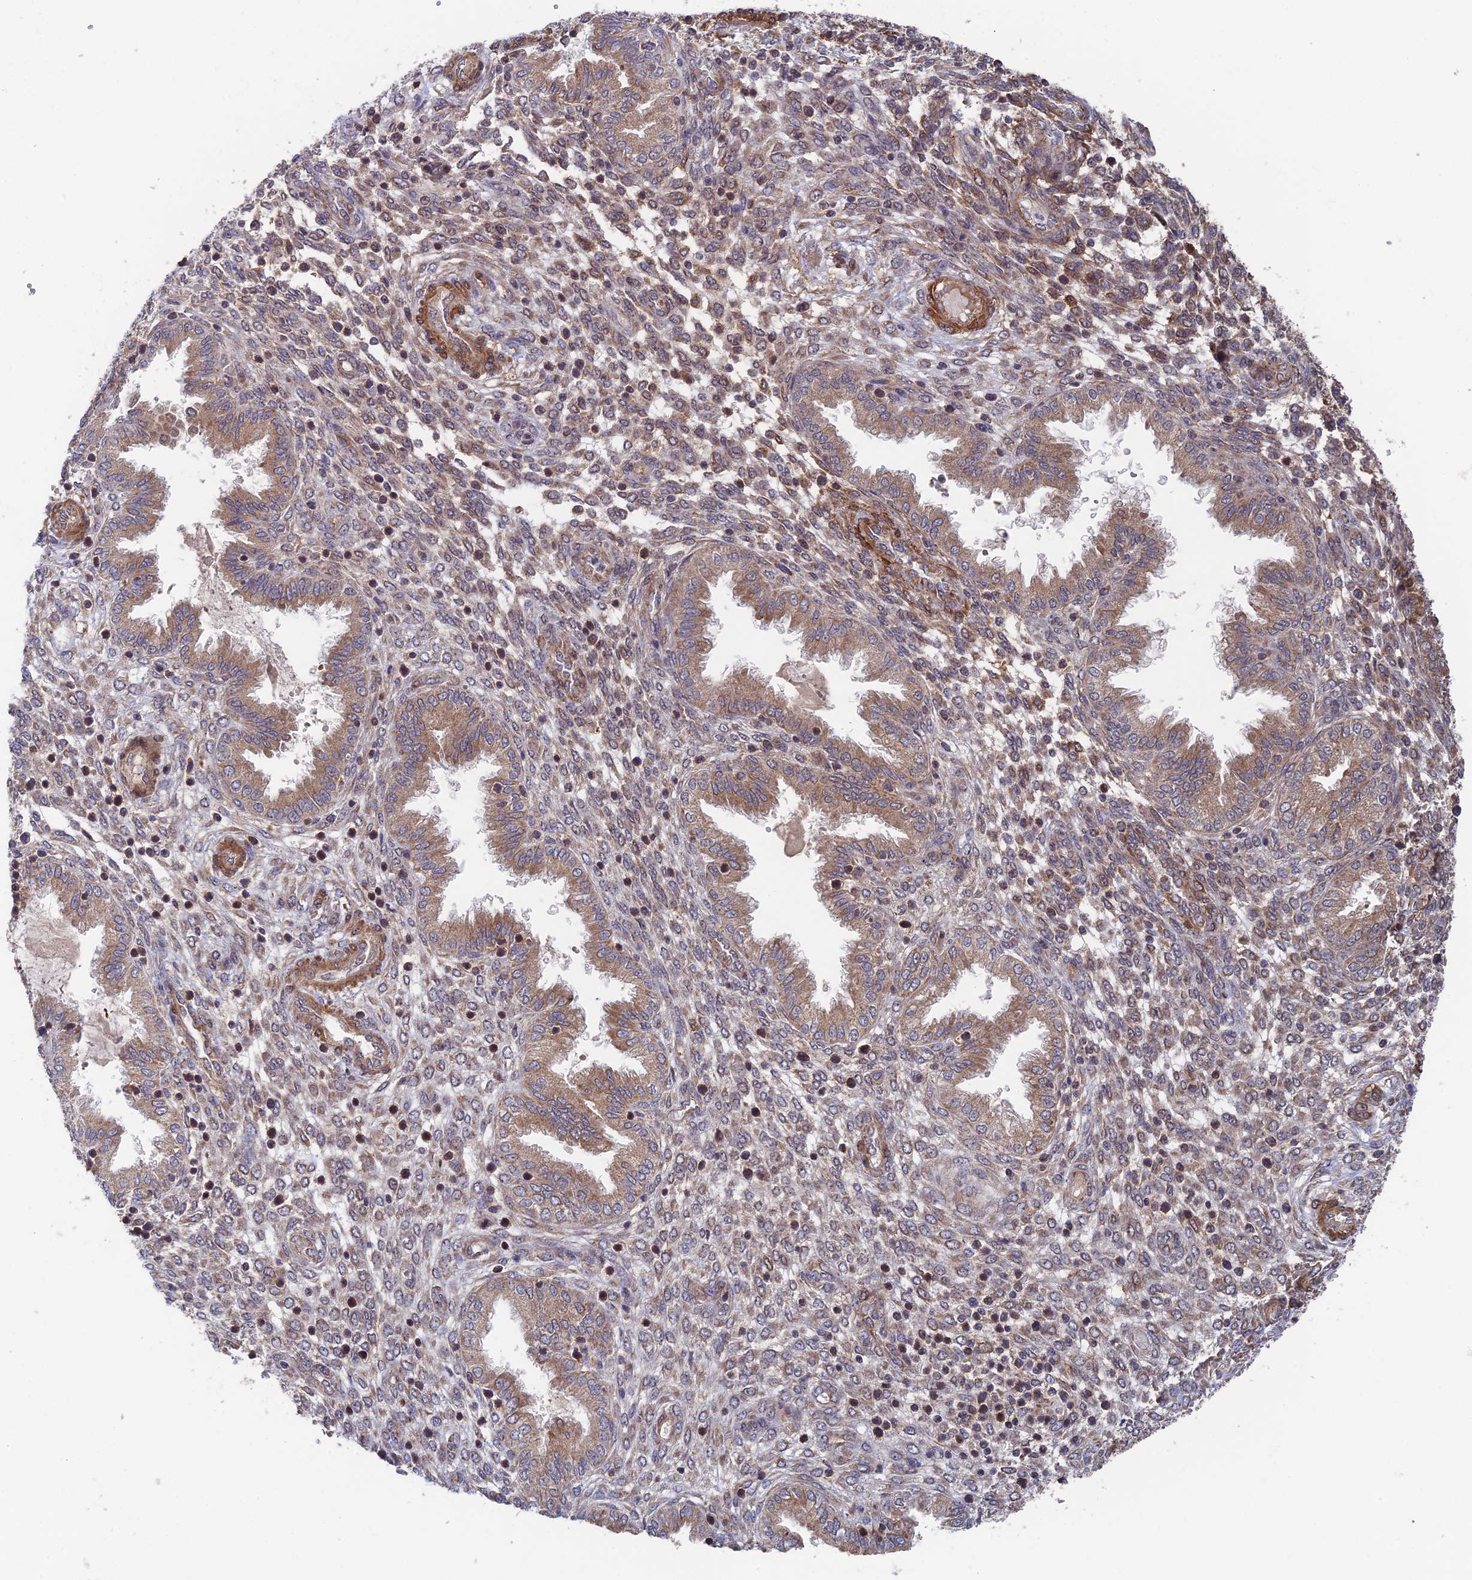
{"staining": {"intensity": "moderate", "quantity": "25%-75%", "location": "cytoplasmic/membranous"}, "tissue": "endometrium", "cell_type": "Cells in endometrial stroma", "image_type": "normal", "snomed": [{"axis": "morphology", "description": "Normal tissue, NOS"}, {"axis": "topography", "description": "Endometrium"}], "caption": "Brown immunohistochemical staining in unremarkable endometrium exhibits moderate cytoplasmic/membranous positivity in about 25%-75% of cells in endometrial stroma. (IHC, brightfield microscopy, high magnification).", "gene": "ZNF320", "patient": {"sex": "female", "age": 33}}